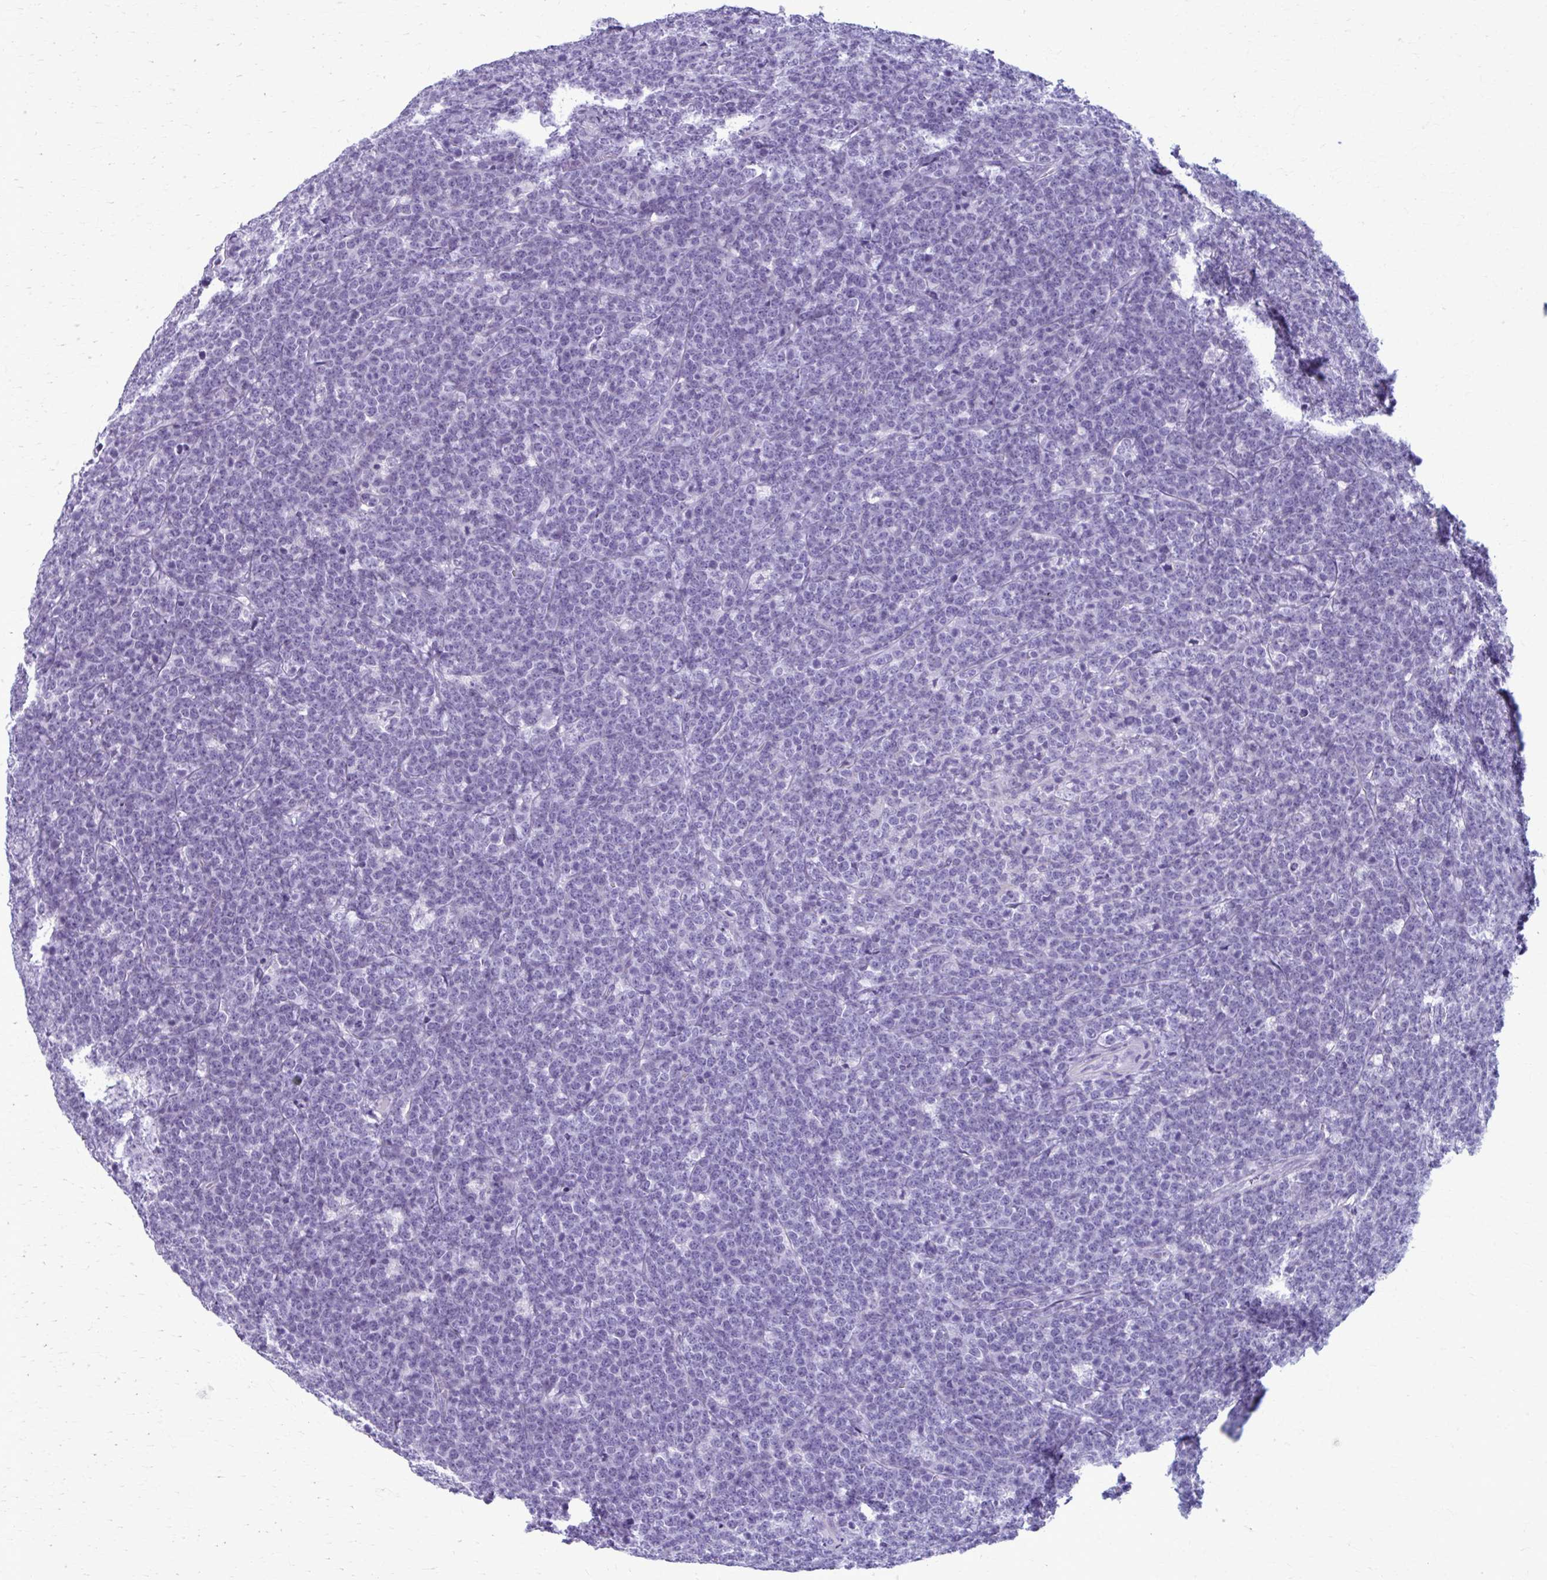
{"staining": {"intensity": "negative", "quantity": "none", "location": "none"}, "tissue": "lymphoma", "cell_type": "Tumor cells", "image_type": "cancer", "snomed": [{"axis": "morphology", "description": "Malignant lymphoma, non-Hodgkin's type, High grade"}, {"axis": "topography", "description": "Small intestine"}, {"axis": "topography", "description": "Colon"}], "caption": "Tumor cells show no significant protein staining in lymphoma.", "gene": "MPLKIP", "patient": {"sex": "male", "age": 8}}